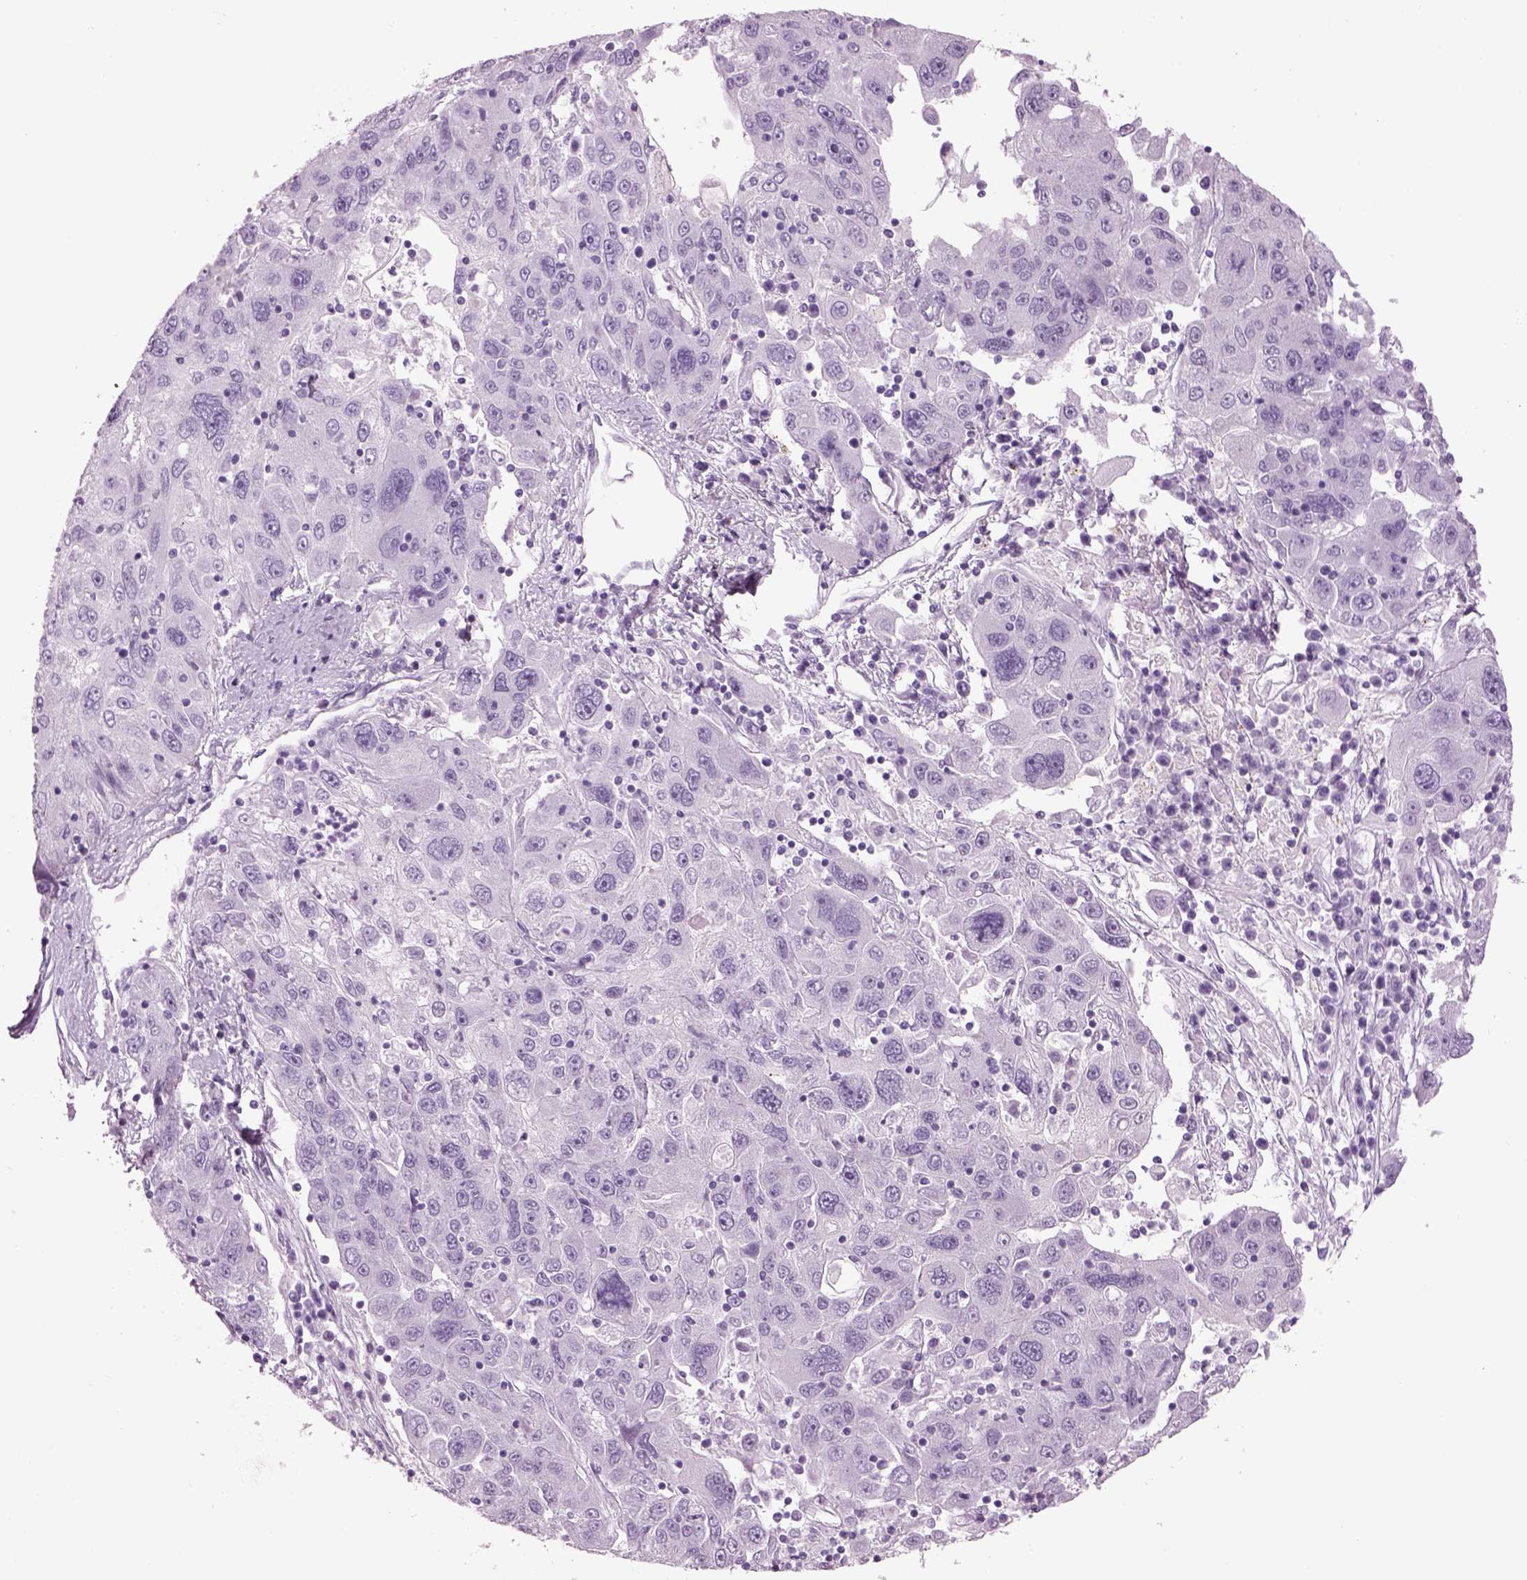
{"staining": {"intensity": "negative", "quantity": "none", "location": "none"}, "tissue": "stomach cancer", "cell_type": "Tumor cells", "image_type": "cancer", "snomed": [{"axis": "morphology", "description": "Adenocarcinoma, NOS"}, {"axis": "topography", "description": "Stomach"}], "caption": "A micrograph of human stomach cancer (adenocarcinoma) is negative for staining in tumor cells. Nuclei are stained in blue.", "gene": "RHO", "patient": {"sex": "male", "age": 56}}